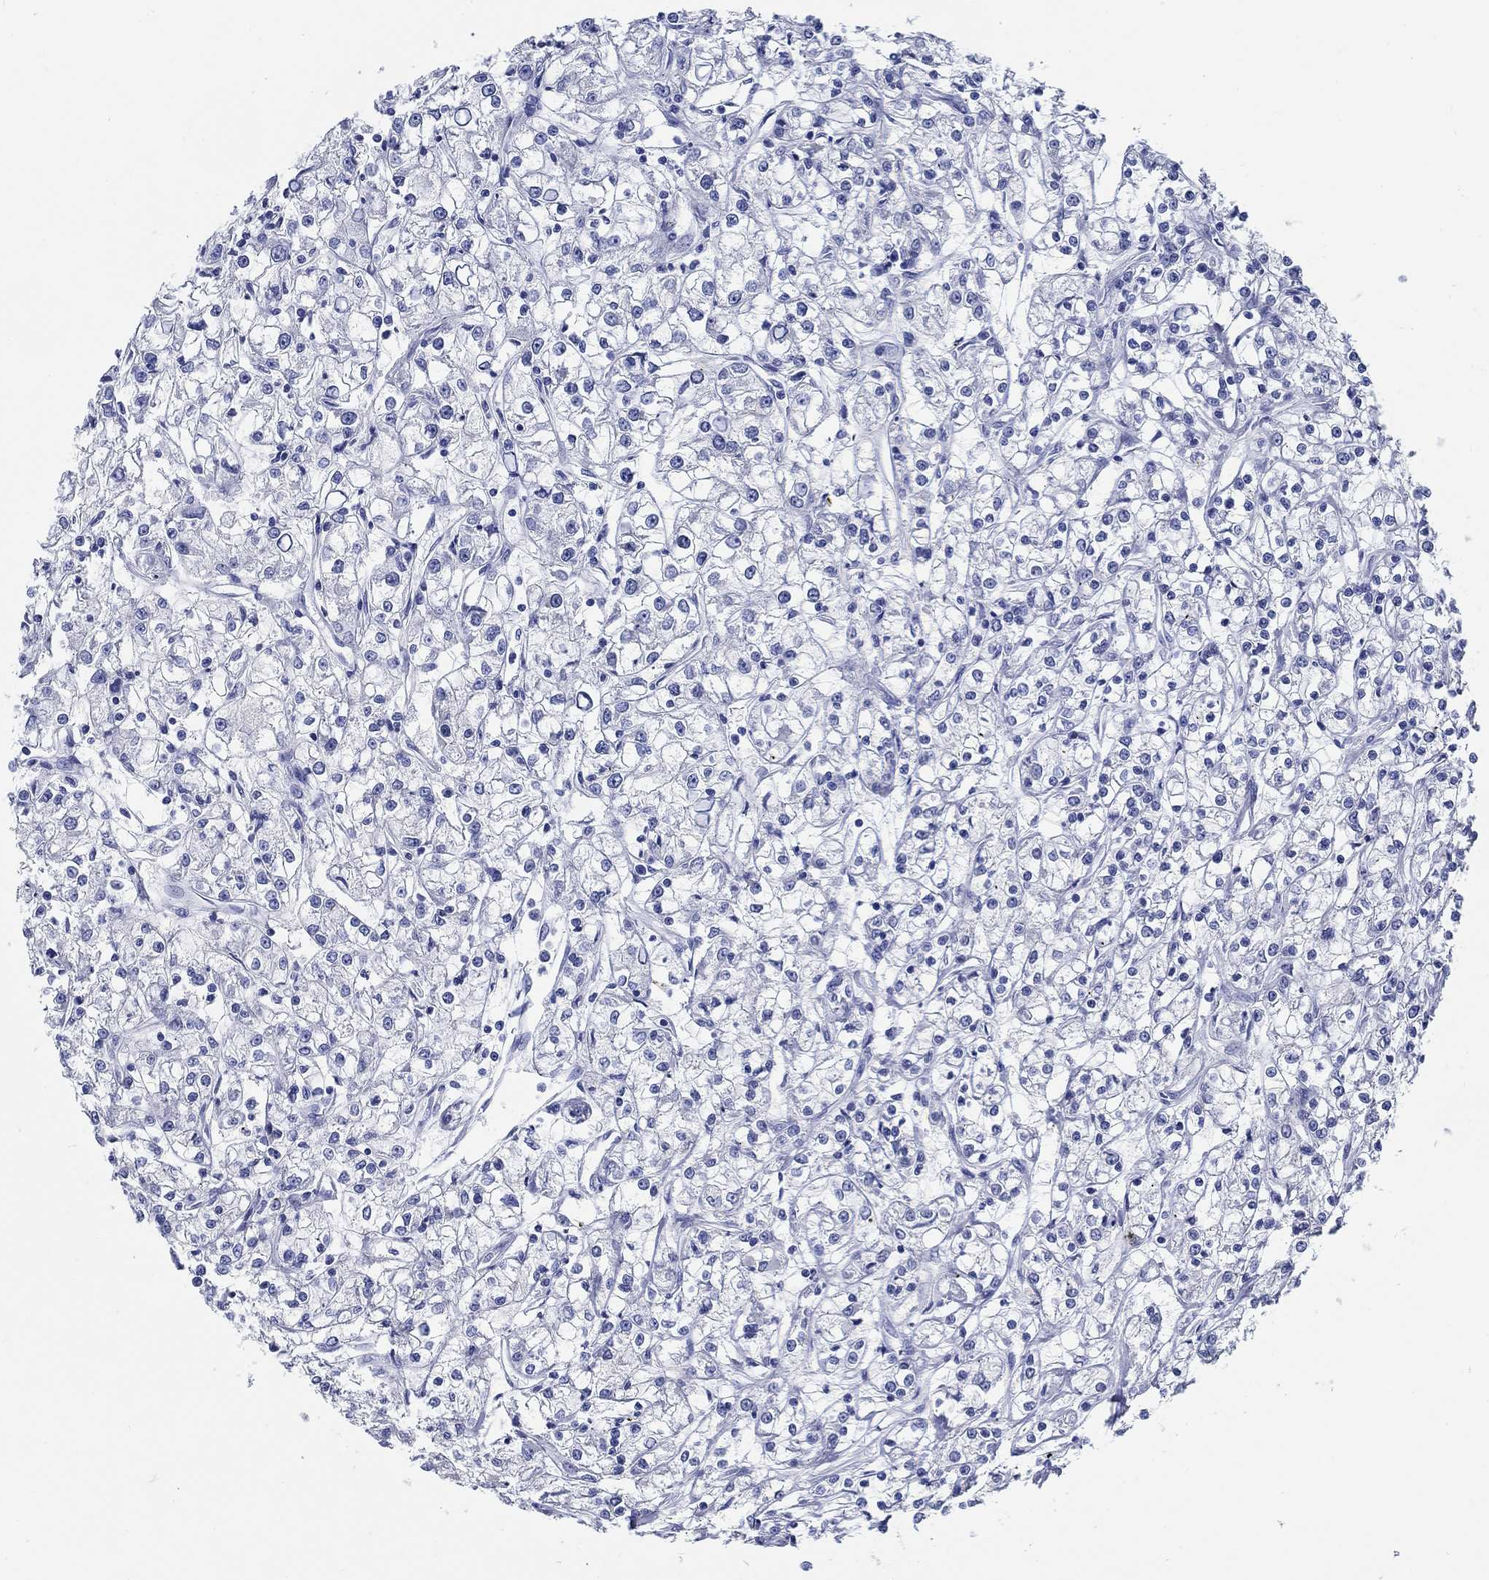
{"staining": {"intensity": "negative", "quantity": "none", "location": "none"}, "tissue": "renal cancer", "cell_type": "Tumor cells", "image_type": "cancer", "snomed": [{"axis": "morphology", "description": "Adenocarcinoma, NOS"}, {"axis": "topography", "description": "Kidney"}], "caption": "An immunohistochemistry micrograph of renal cancer is shown. There is no staining in tumor cells of renal cancer. The staining is performed using DAB (3,3'-diaminobenzidine) brown chromogen with nuclei counter-stained in using hematoxylin.", "gene": "RD3L", "patient": {"sex": "female", "age": 59}}